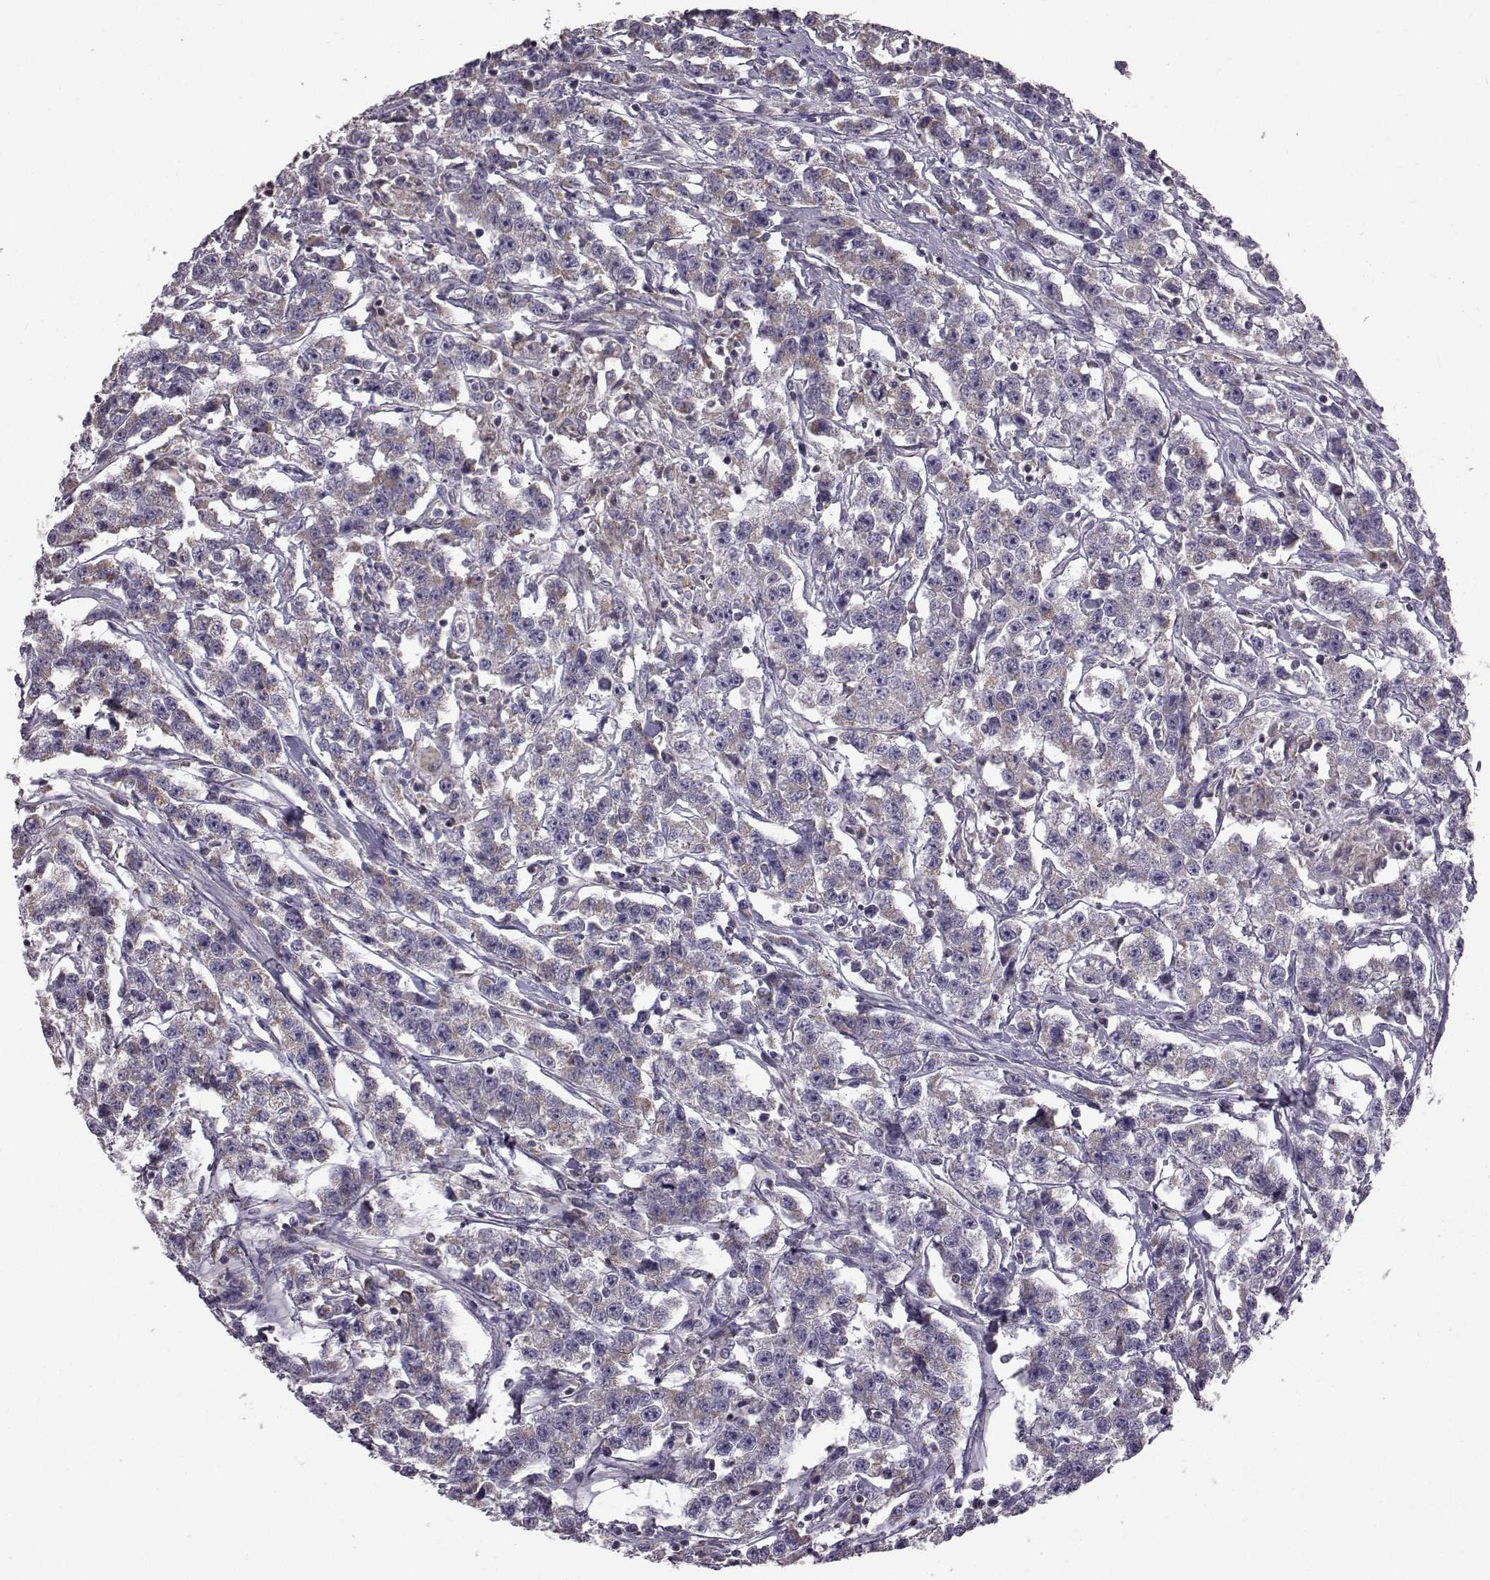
{"staining": {"intensity": "moderate", "quantity": ">75%", "location": "cytoplasmic/membranous"}, "tissue": "testis cancer", "cell_type": "Tumor cells", "image_type": "cancer", "snomed": [{"axis": "morphology", "description": "Seminoma, NOS"}, {"axis": "topography", "description": "Testis"}], "caption": "An image of testis cancer (seminoma) stained for a protein exhibits moderate cytoplasmic/membranous brown staining in tumor cells. Immunohistochemistry stains the protein of interest in brown and the nuclei are stained blue.", "gene": "FAM8A1", "patient": {"sex": "male", "age": 59}}